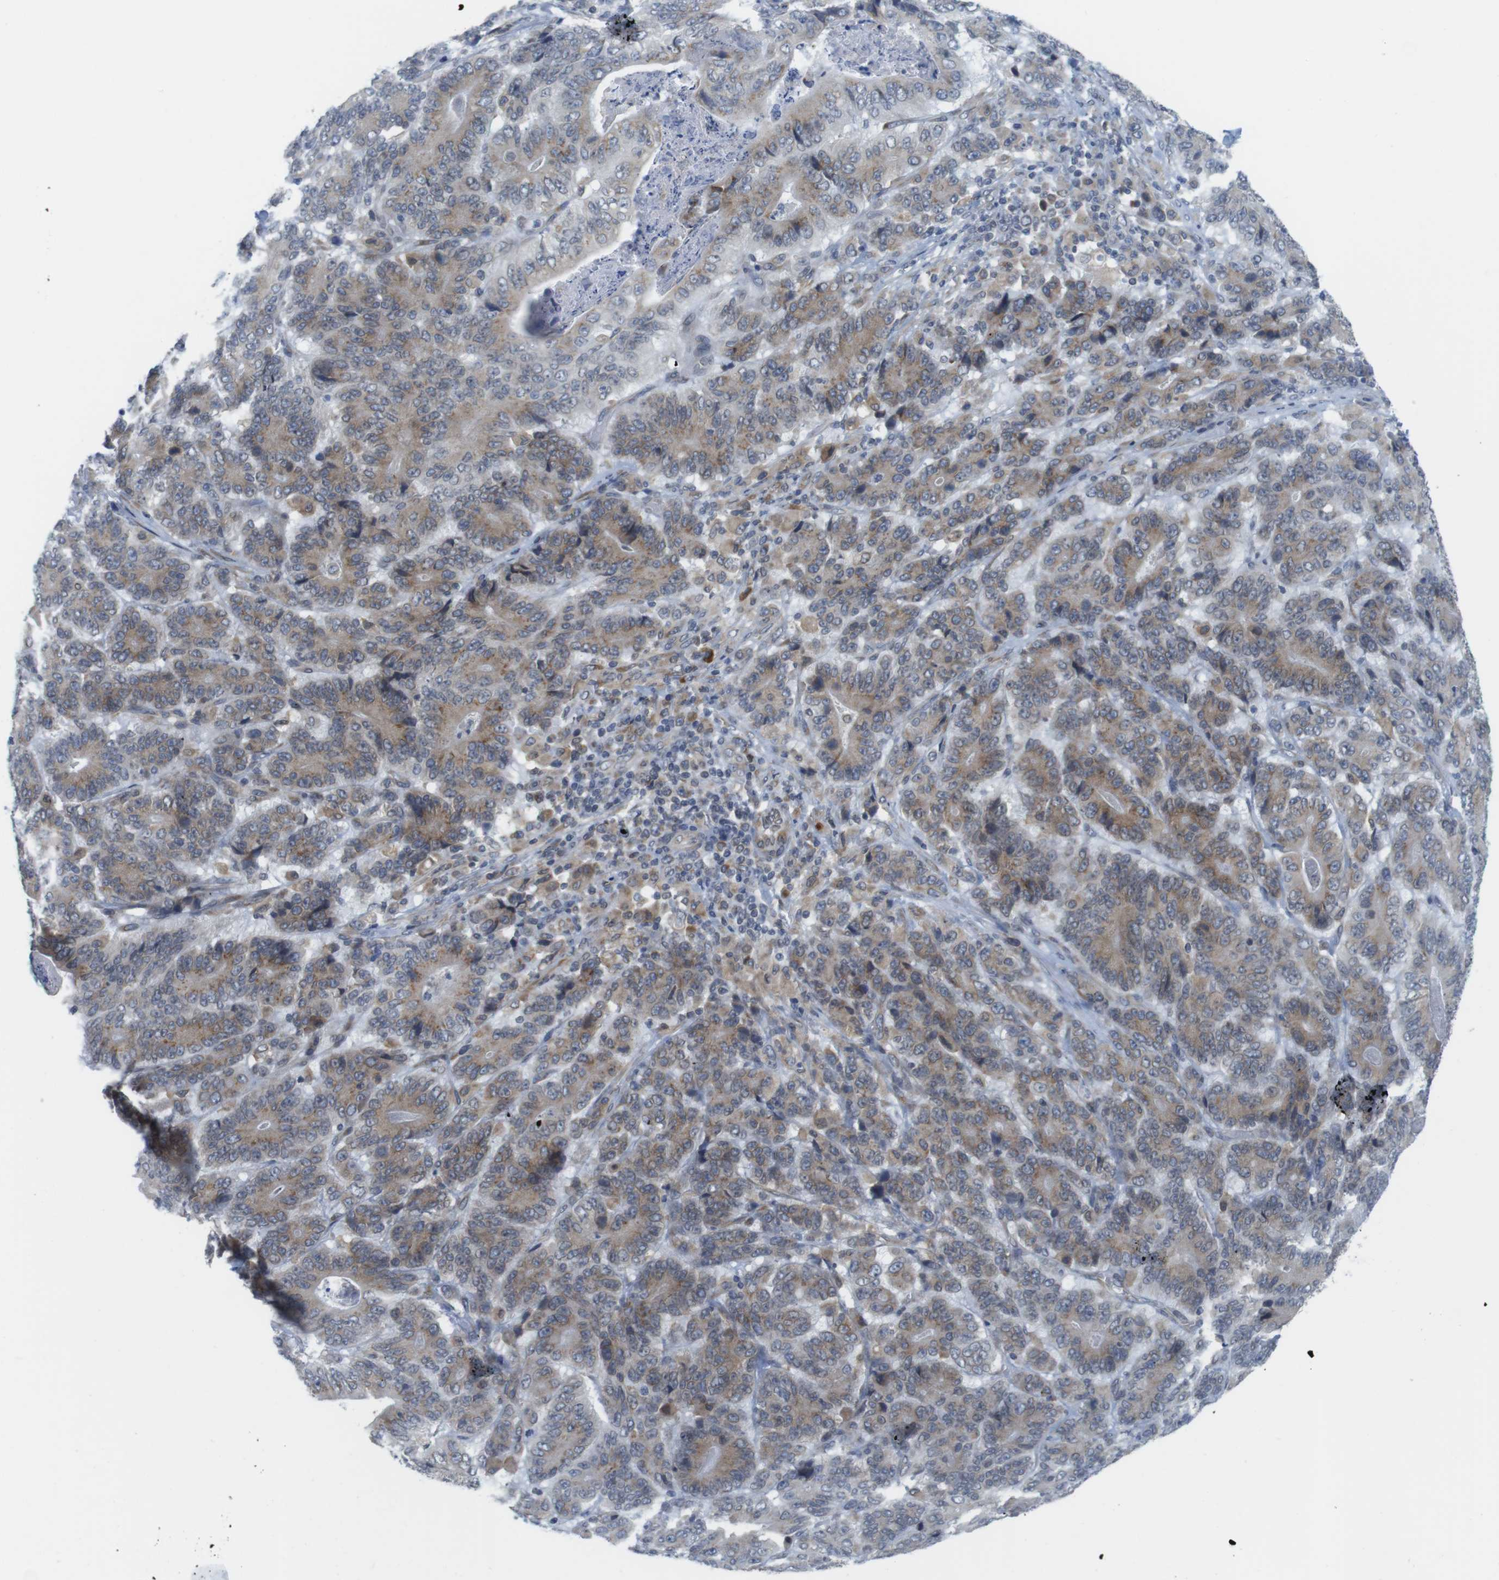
{"staining": {"intensity": "moderate", "quantity": ">75%", "location": "cytoplasmic/membranous"}, "tissue": "stomach cancer", "cell_type": "Tumor cells", "image_type": "cancer", "snomed": [{"axis": "morphology", "description": "Adenocarcinoma, NOS"}, {"axis": "topography", "description": "Stomach"}], "caption": "Stomach adenocarcinoma tissue demonstrates moderate cytoplasmic/membranous expression in approximately >75% of tumor cells Using DAB (brown) and hematoxylin (blue) stains, captured at high magnification using brightfield microscopy.", "gene": "ERGIC3", "patient": {"sex": "female", "age": 73}}